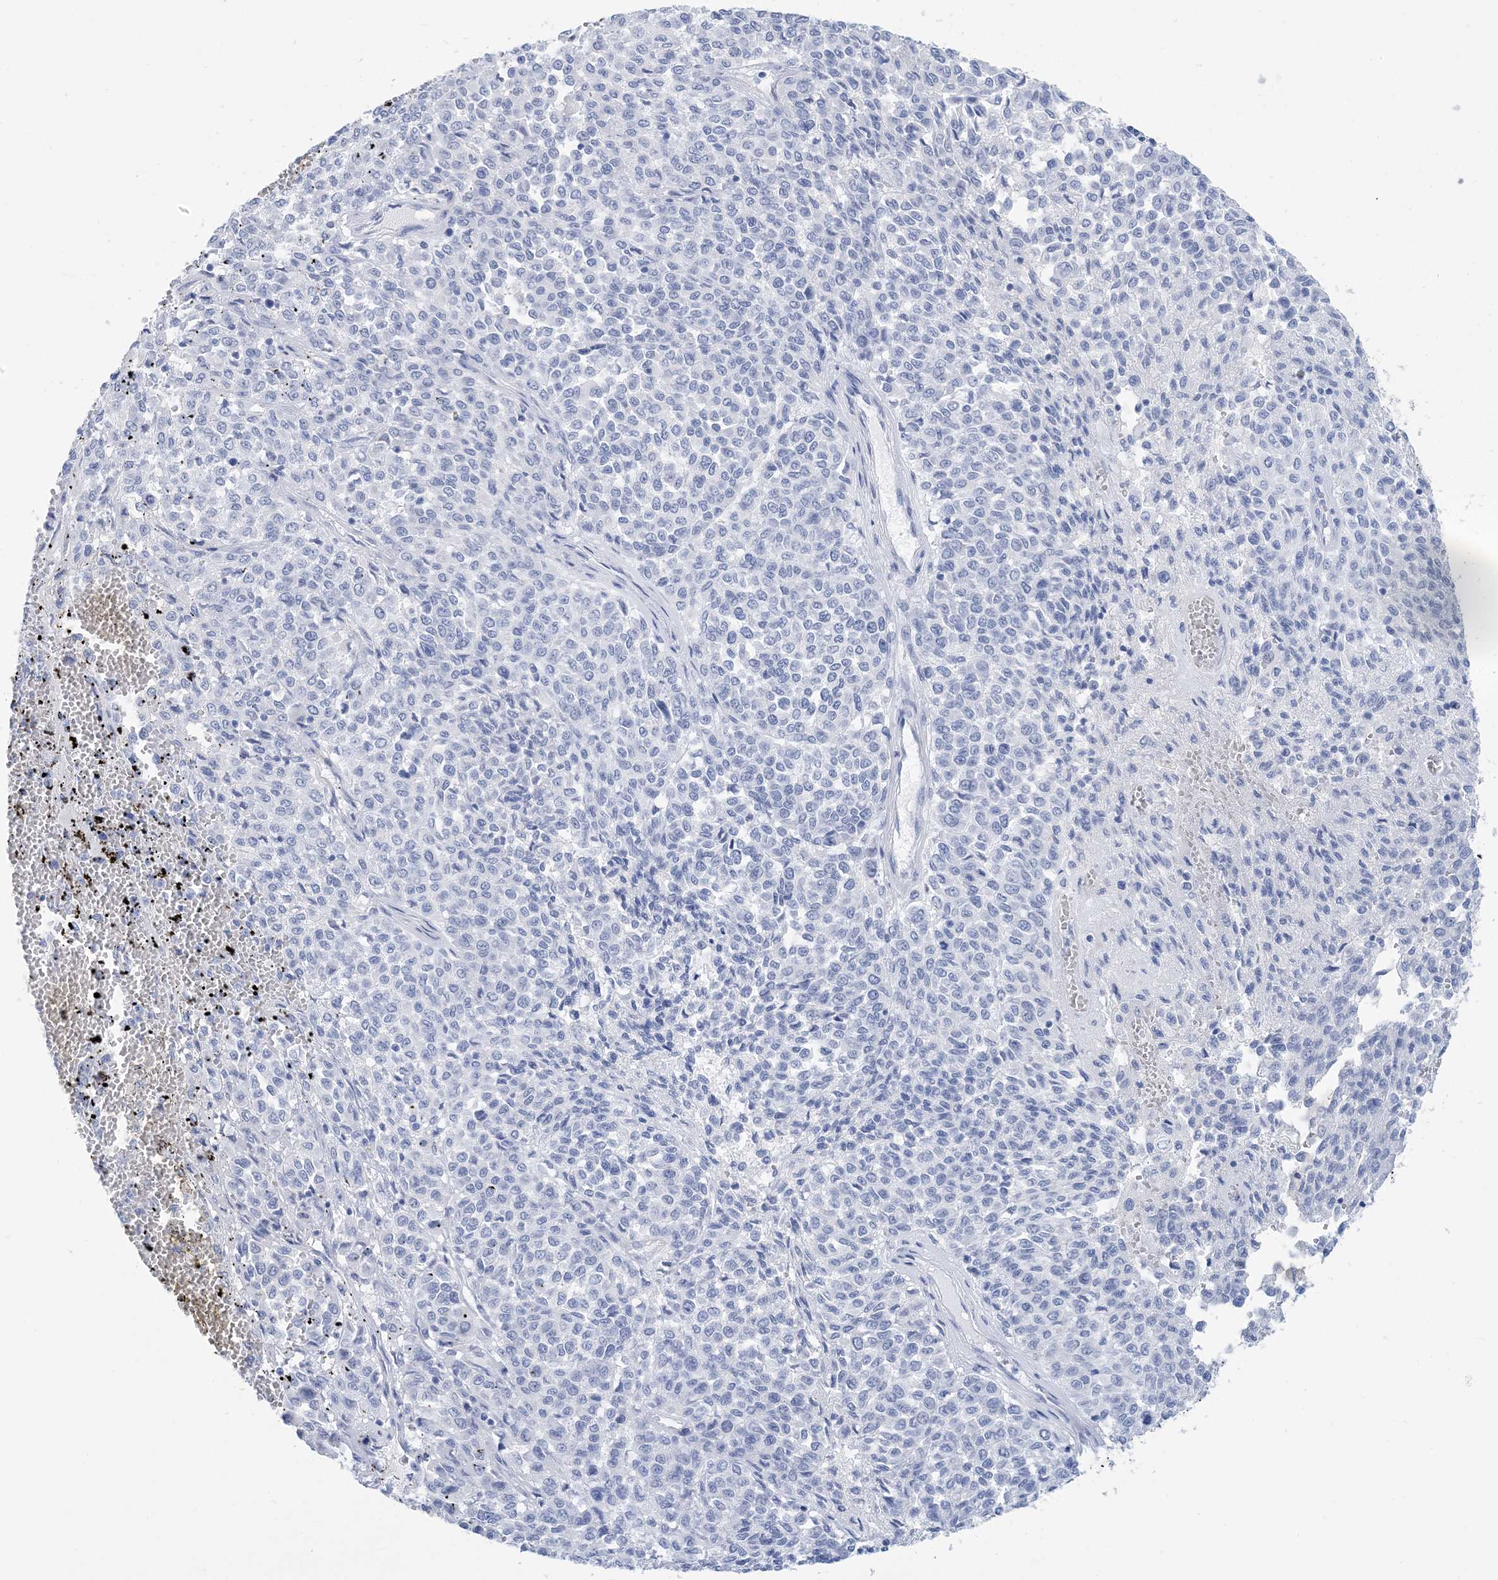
{"staining": {"intensity": "negative", "quantity": "none", "location": "none"}, "tissue": "melanoma", "cell_type": "Tumor cells", "image_type": "cancer", "snomed": [{"axis": "morphology", "description": "Malignant melanoma, Metastatic site"}, {"axis": "topography", "description": "Pancreas"}], "caption": "This is an immunohistochemistry photomicrograph of human malignant melanoma (metastatic site). There is no expression in tumor cells.", "gene": "SH3YL1", "patient": {"sex": "female", "age": 30}}